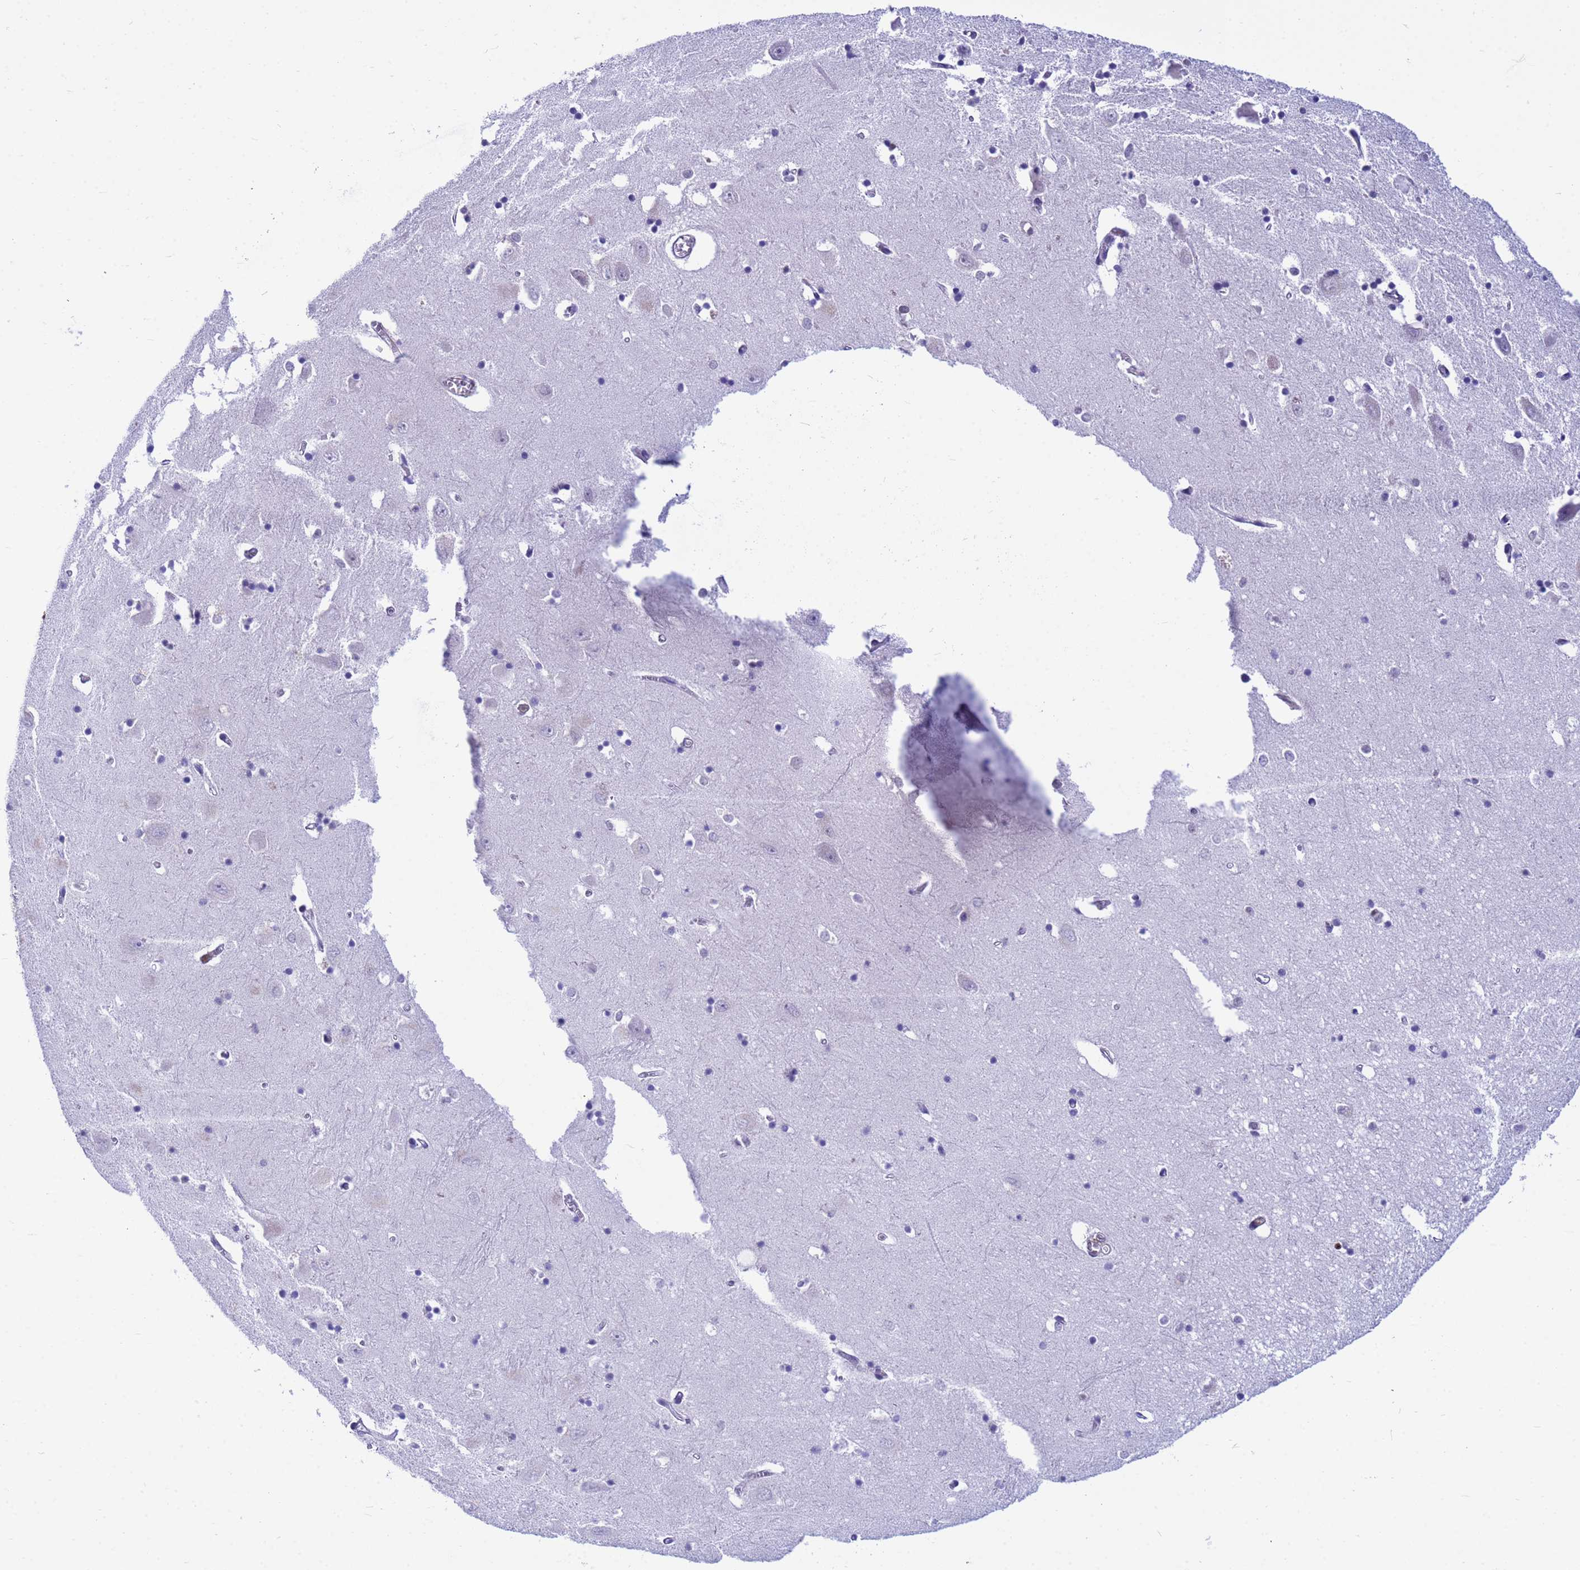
{"staining": {"intensity": "negative", "quantity": "none", "location": "none"}, "tissue": "hippocampus", "cell_type": "Glial cells", "image_type": "normal", "snomed": [{"axis": "morphology", "description": "Normal tissue, NOS"}, {"axis": "topography", "description": "Hippocampus"}], "caption": "High power microscopy histopathology image of an immunohistochemistry (IHC) image of benign hippocampus, revealing no significant staining in glial cells.", "gene": "ORM1", "patient": {"sex": "male", "age": 70}}